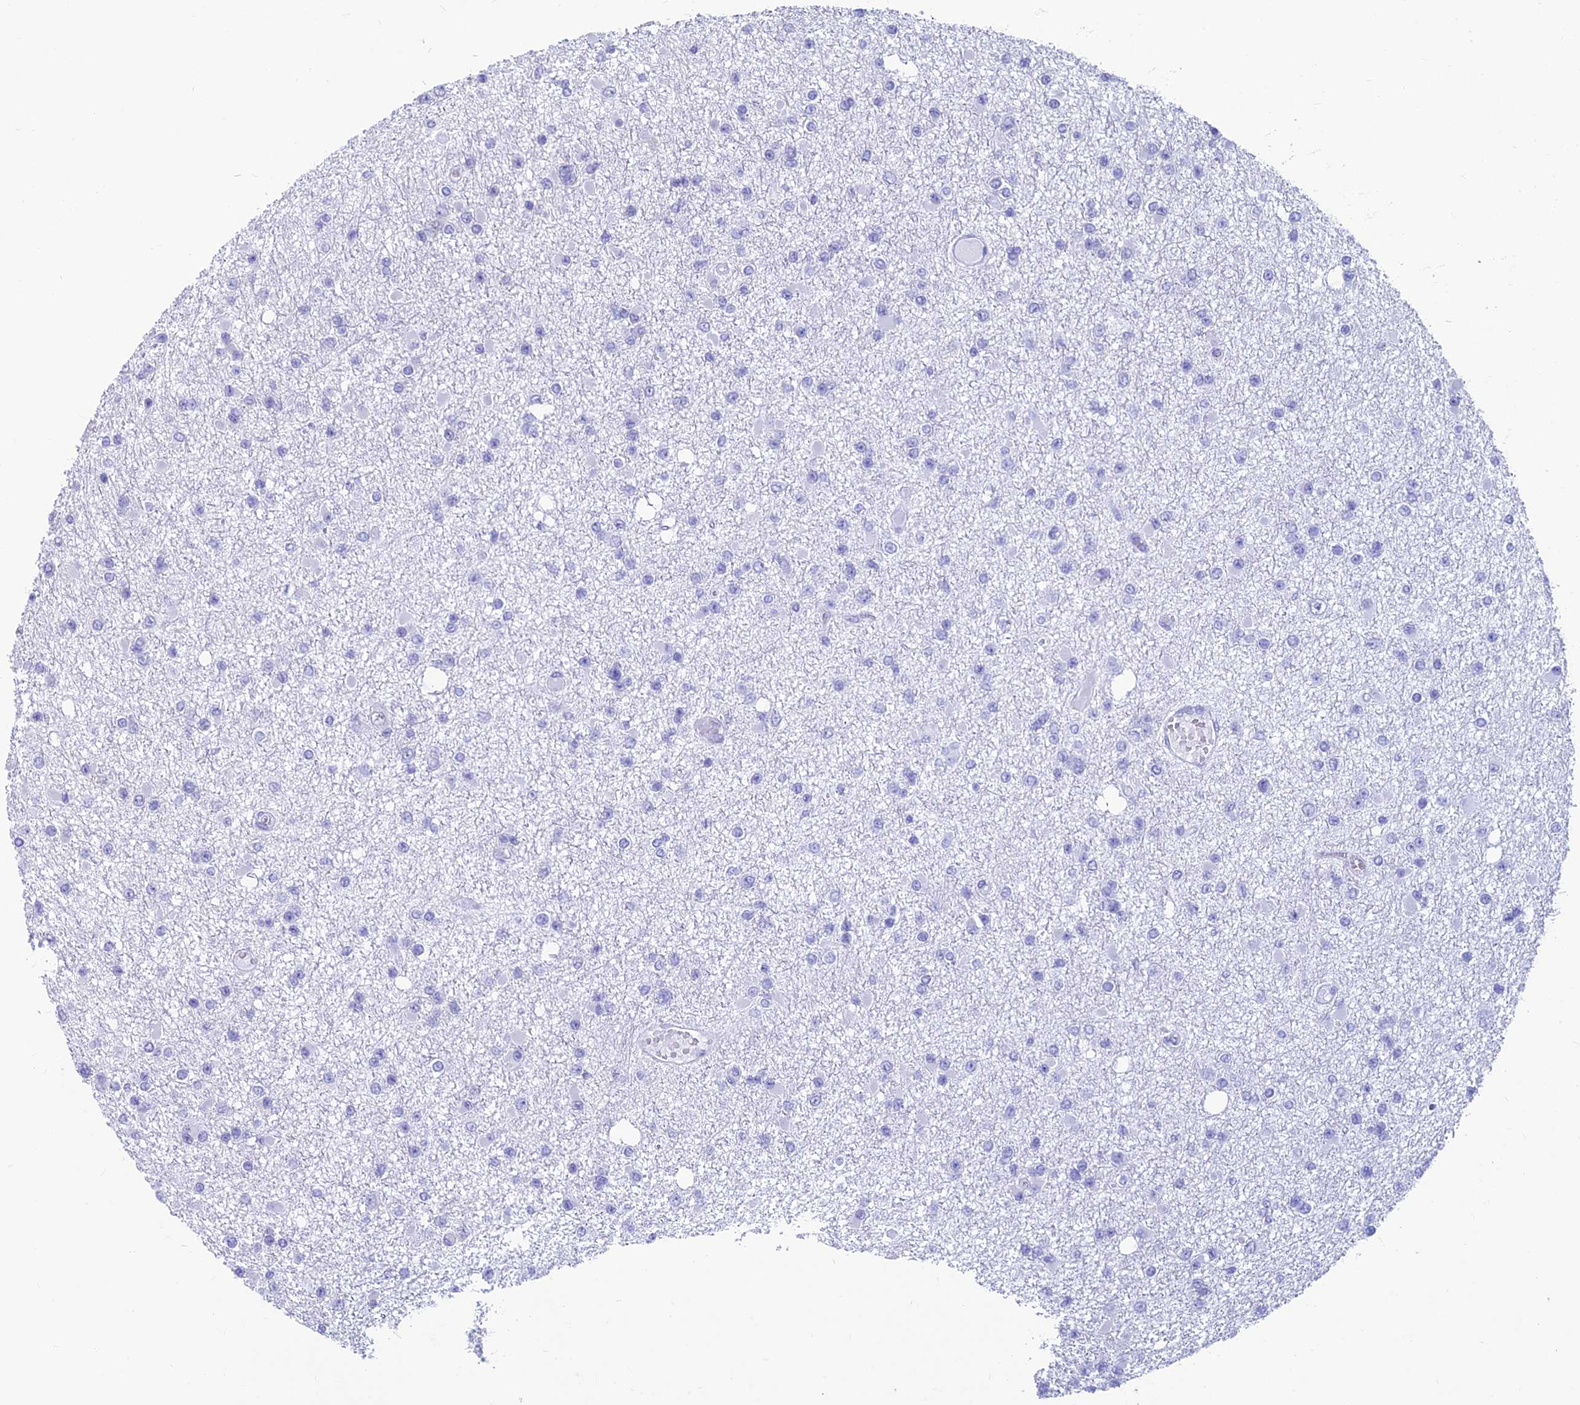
{"staining": {"intensity": "negative", "quantity": "none", "location": "none"}, "tissue": "glioma", "cell_type": "Tumor cells", "image_type": "cancer", "snomed": [{"axis": "morphology", "description": "Glioma, malignant, Low grade"}, {"axis": "topography", "description": "Brain"}], "caption": "A photomicrograph of human glioma is negative for staining in tumor cells. (Stains: DAB (3,3'-diaminobenzidine) IHC with hematoxylin counter stain, Microscopy: brightfield microscopy at high magnification).", "gene": "KIAA1191", "patient": {"sex": "female", "age": 22}}